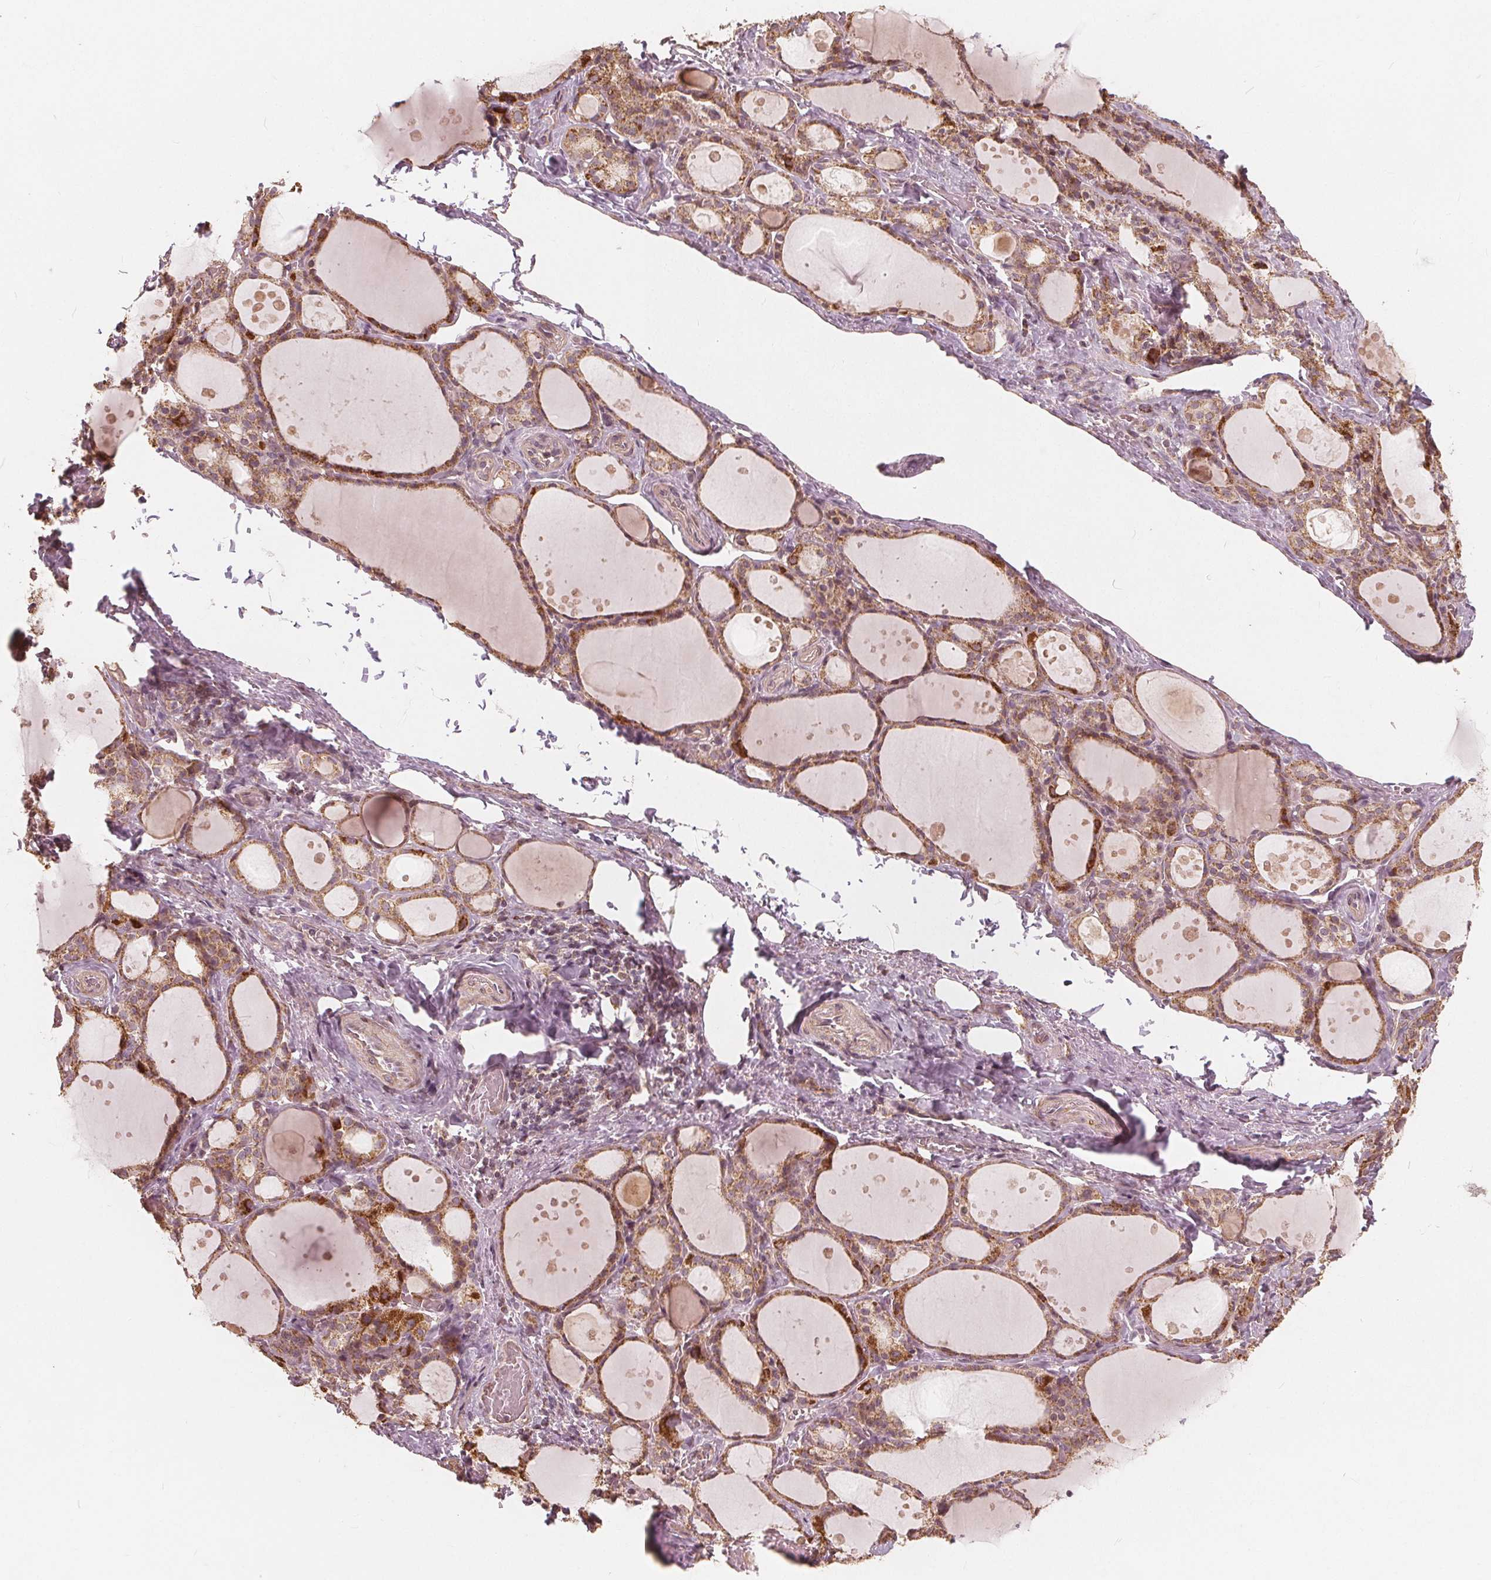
{"staining": {"intensity": "moderate", "quantity": ">75%", "location": "cytoplasmic/membranous"}, "tissue": "thyroid gland", "cell_type": "Glandular cells", "image_type": "normal", "snomed": [{"axis": "morphology", "description": "Normal tissue, NOS"}, {"axis": "topography", "description": "Thyroid gland"}], "caption": "The photomicrograph demonstrates staining of benign thyroid gland, revealing moderate cytoplasmic/membranous protein positivity (brown color) within glandular cells.", "gene": "PEX26", "patient": {"sex": "male", "age": 68}}